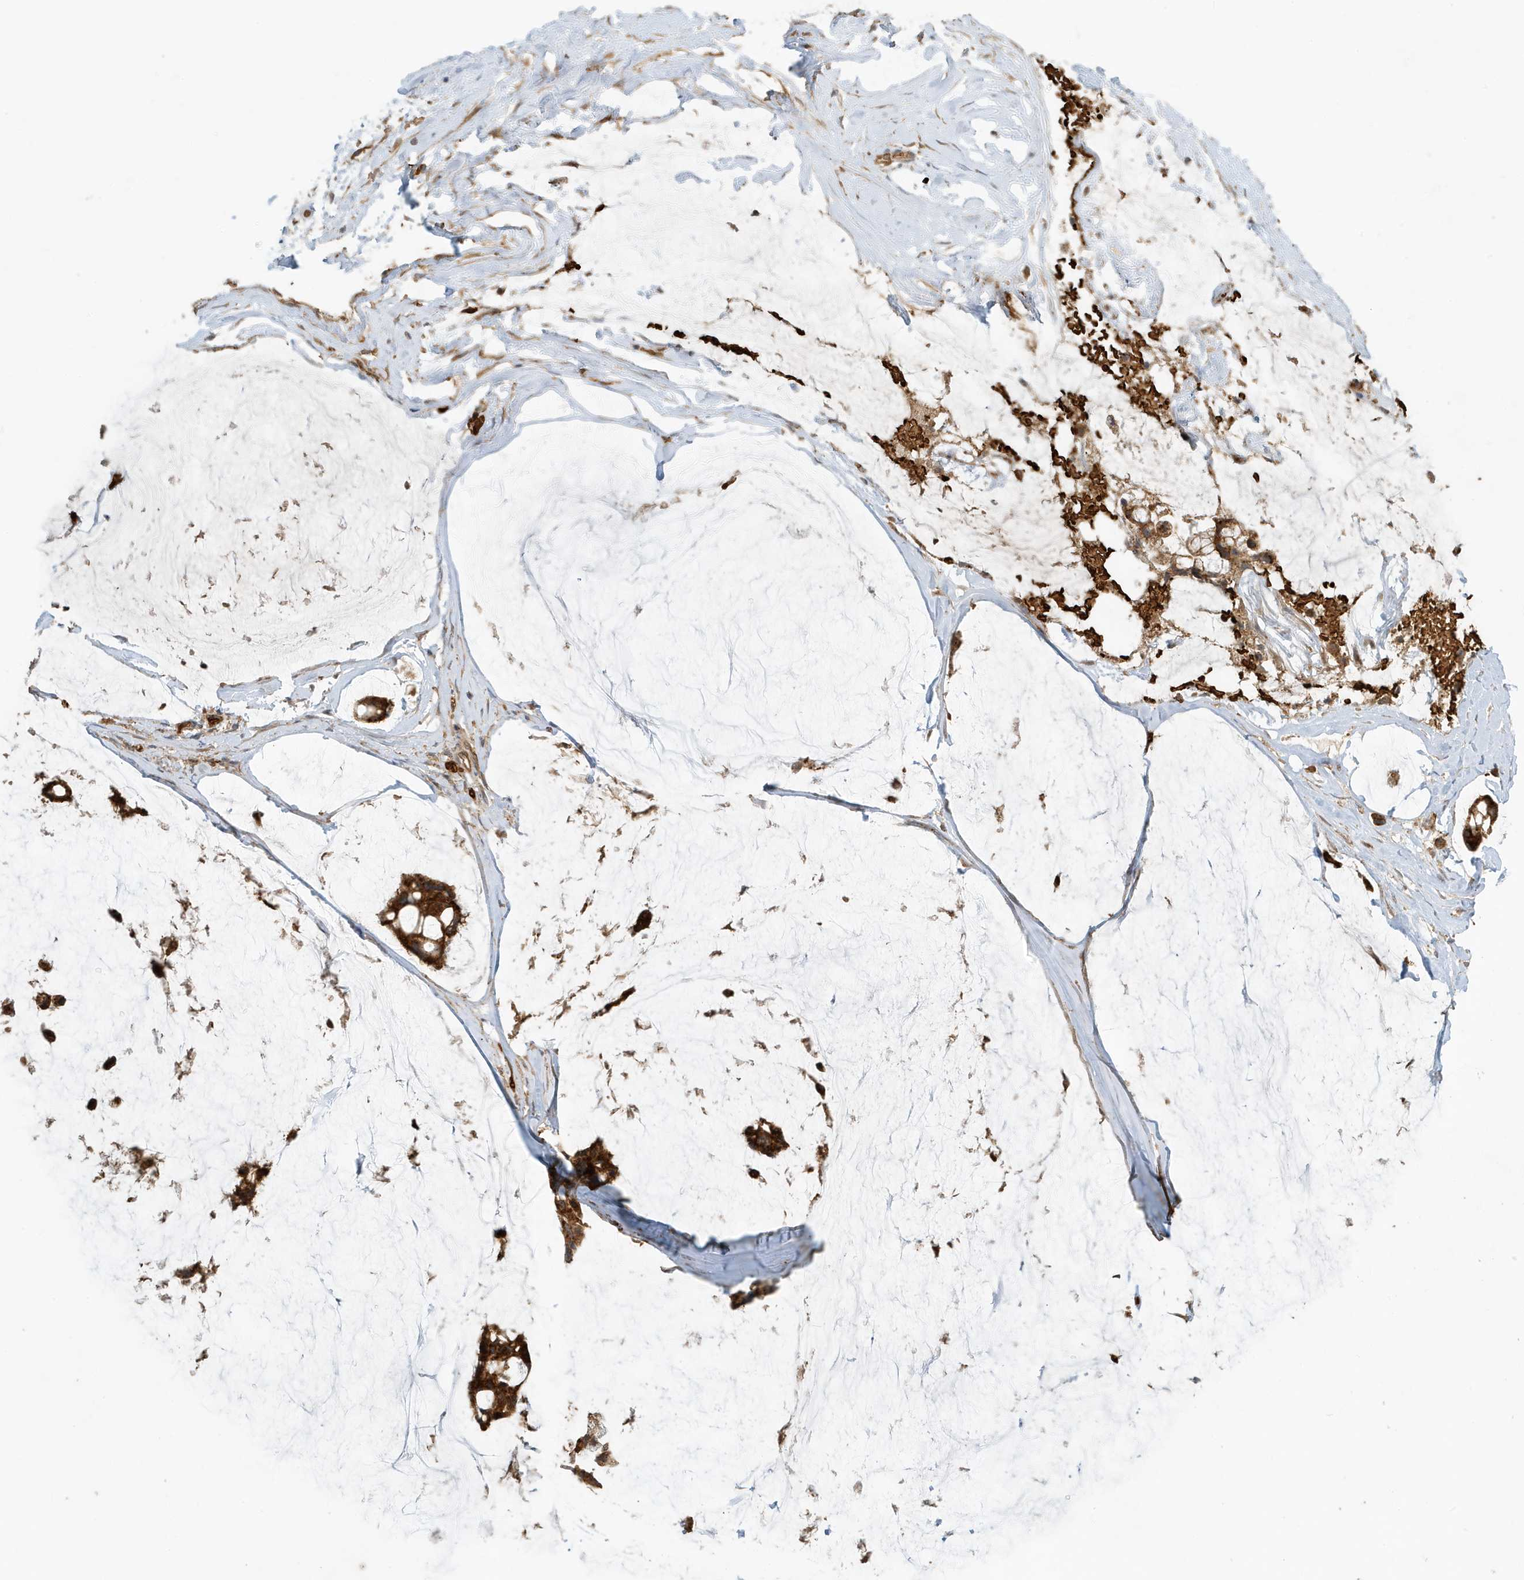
{"staining": {"intensity": "moderate", "quantity": ">75%", "location": "cytoplasmic/membranous"}, "tissue": "ovarian cancer", "cell_type": "Tumor cells", "image_type": "cancer", "snomed": [{"axis": "morphology", "description": "Cystadenocarcinoma, mucinous, NOS"}, {"axis": "topography", "description": "Ovary"}], "caption": "Protein analysis of ovarian cancer tissue displays moderate cytoplasmic/membranous expression in about >75% of tumor cells.", "gene": "FYCO1", "patient": {"sex": "female", "age": 39}}